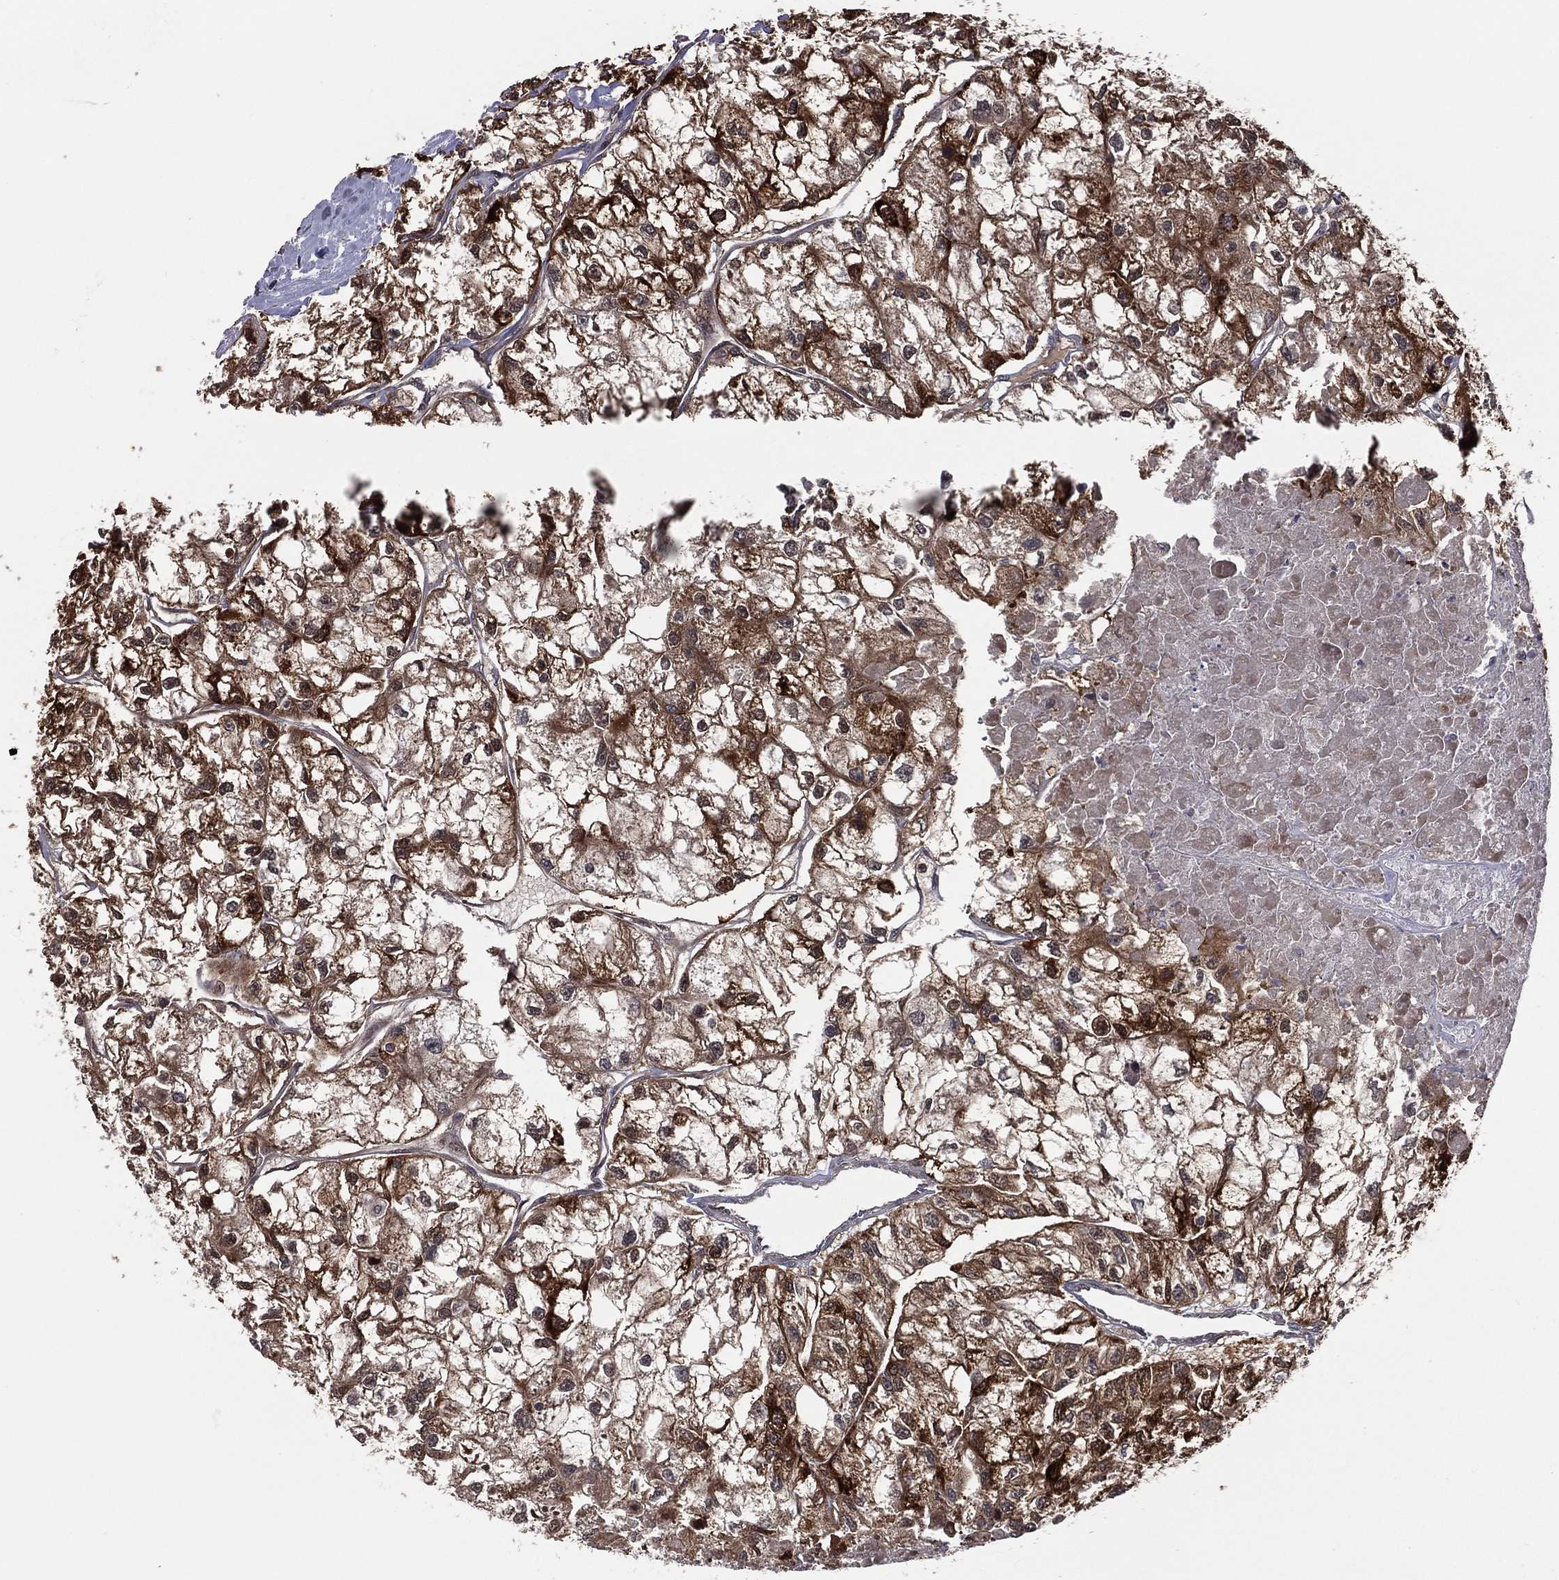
{"staining": {"intensity": "strong", "quantity": "25%-75%", "location": "cytoplasmic/membranous"}, "tissue": "renal cancer", "cell_type": "Tumor cells", "image_type": "cancer", "snomed": [{"axis": "morphology", "description": "Adenocarcinoma, NOS"}, {"axis": "topography", "description": "Kidney"}], "caption": "IHC of adenocarcinoma (renal) displays high levels of strong cytoplasmic/membranous staining in approximately 25%-75% of tumor cells.", "gene": "SNCG", "patient": {"sex": "male", "age": 56}}